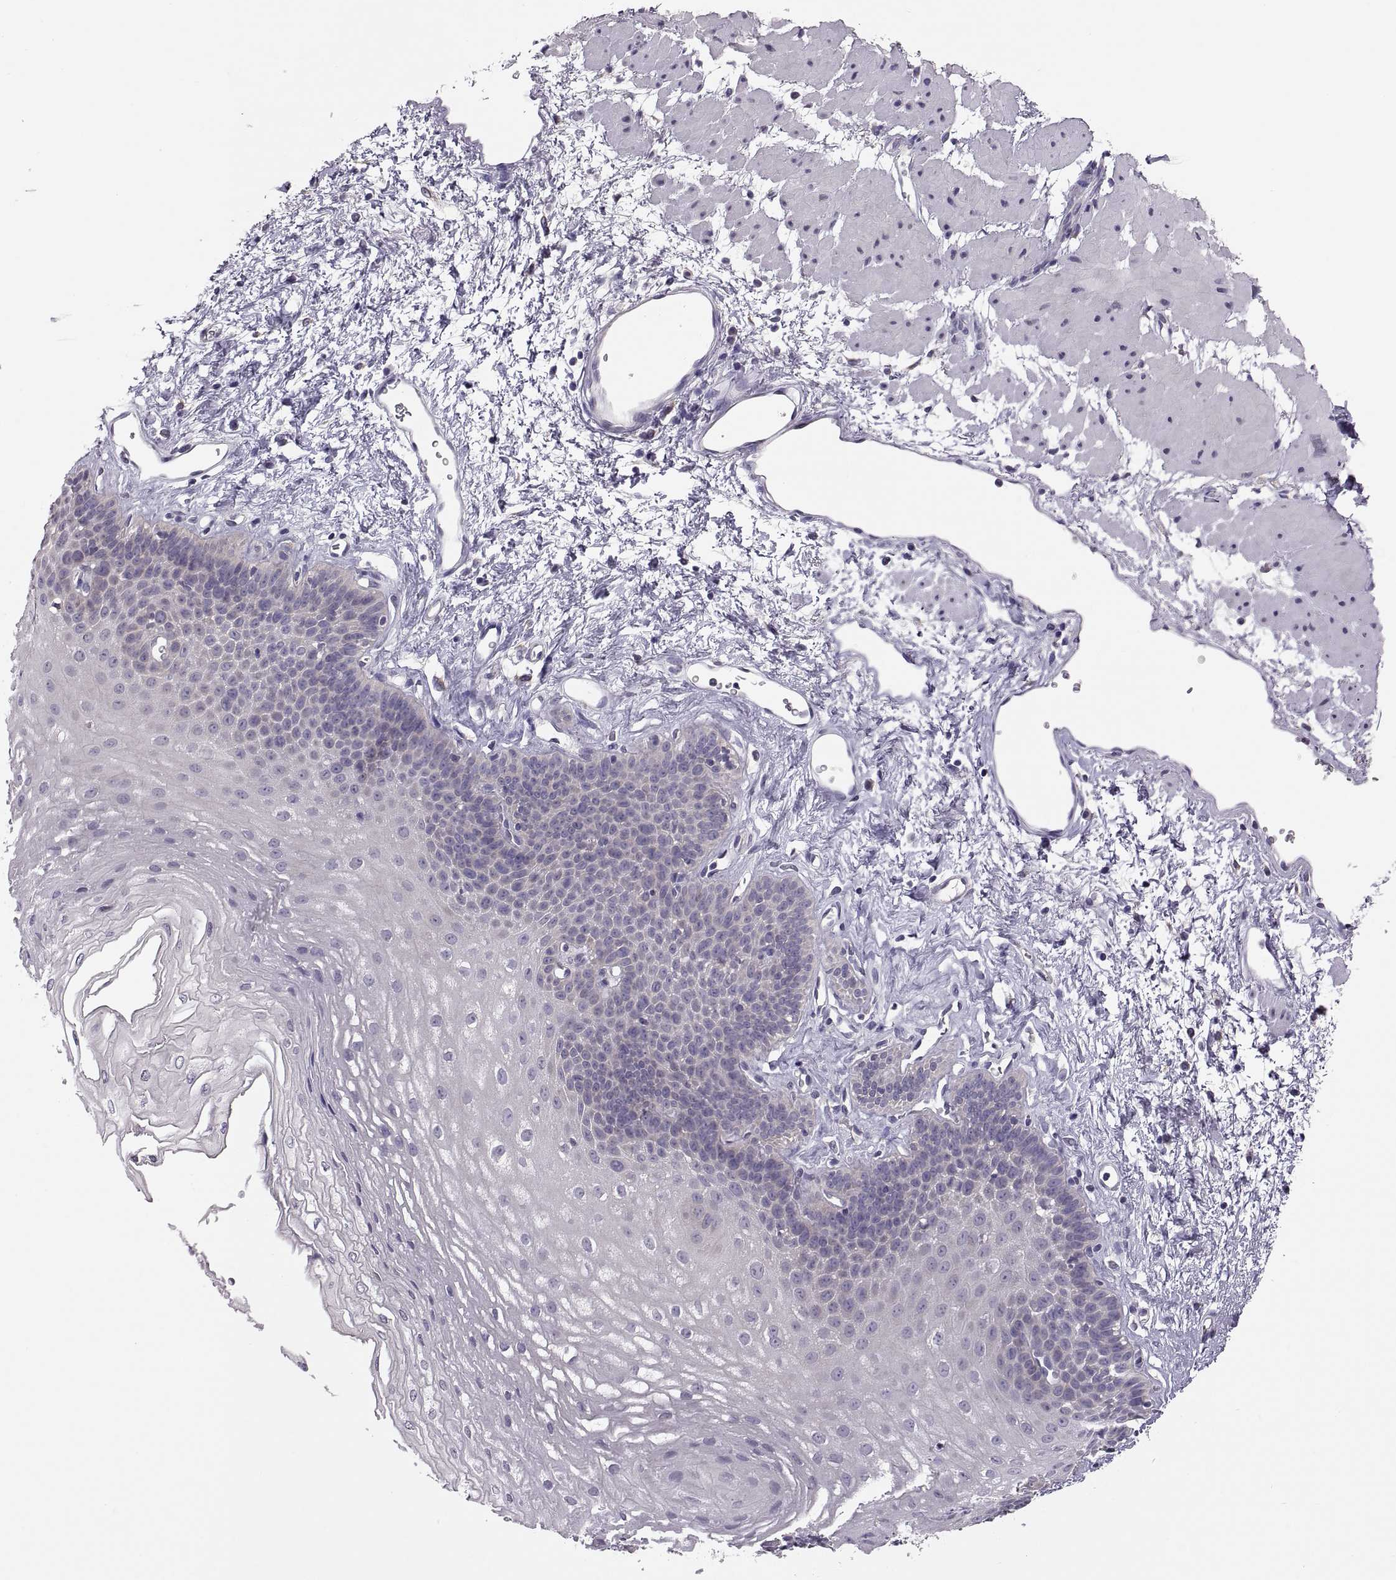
{"staining": {"intensity": "negative", "quantity": "none", "location": "none"}, "tissue": "esophagus", "cell_type": "Squamous epithelial cells", "image_type": "normal", "snomed": [{"axis": "morphology", "description": "Normal tissue, NOS"}, {"axis": "topography", "description": "Esophagus"}], "caption": "This is an IHC micrograph of normal esophagus. There is no expression in squamous epithelial cells.", "gene": "ACSBG2", "patient": {"sex": "female", "age": 62}}